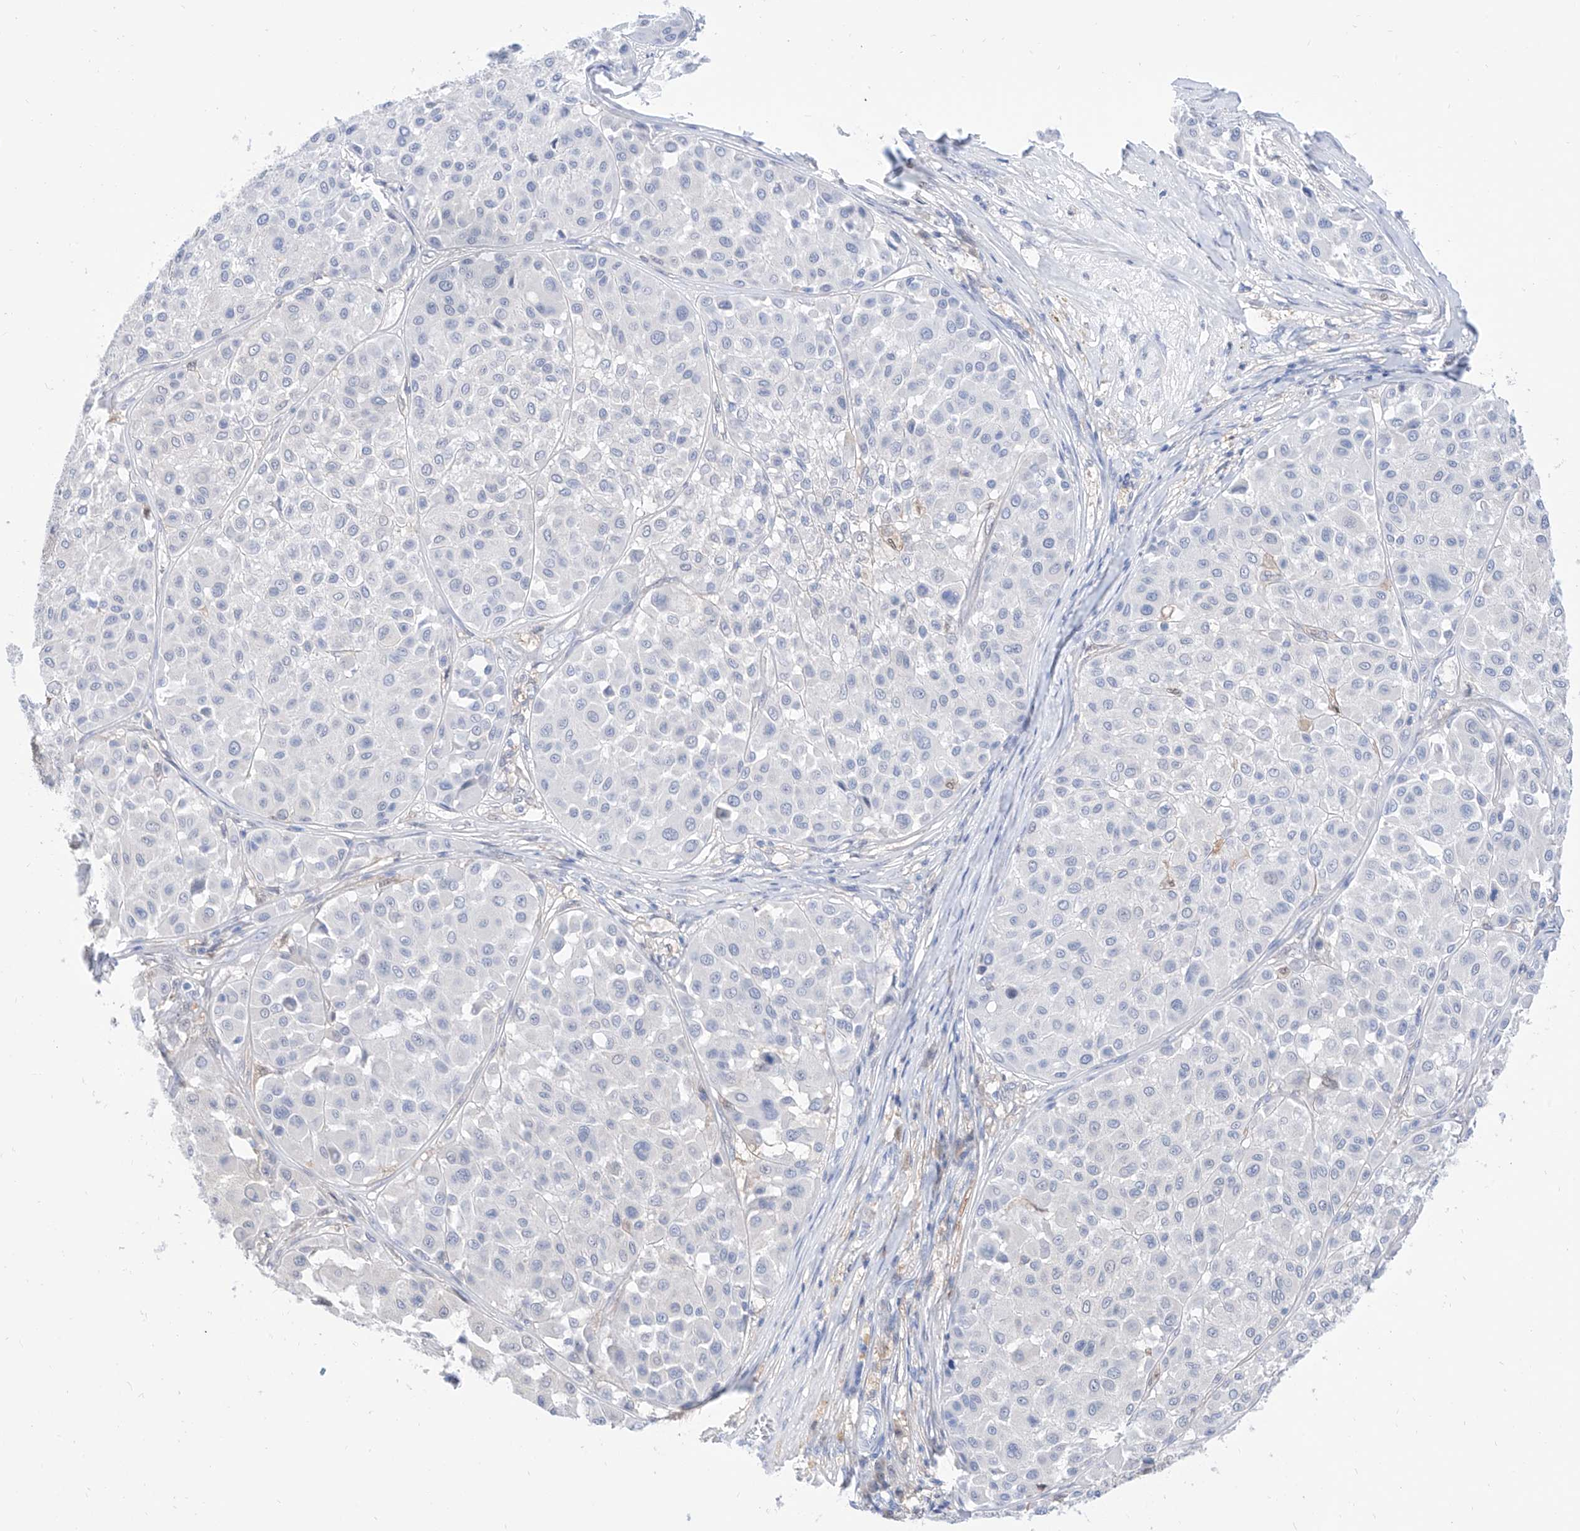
{"staining": {"intensity": "negative", "quantity": "none", "location": "none"}, "tissue": "melanoma", "cell_type": "Tumor cells", "image_type": "cancer", "snomed": [{"axis": "morphology", "description": "Malignant melanoma, Metastatic site"}, {"axis": "topography", "description": "Soft tissue"}], "caption": "Tumor cells are negative for brown protein staining in malignant melanoma (metastatic site). Nuclei are stained in blue.", "gene": "PDXK", "patient": {"sex": "male", "age": 41}}